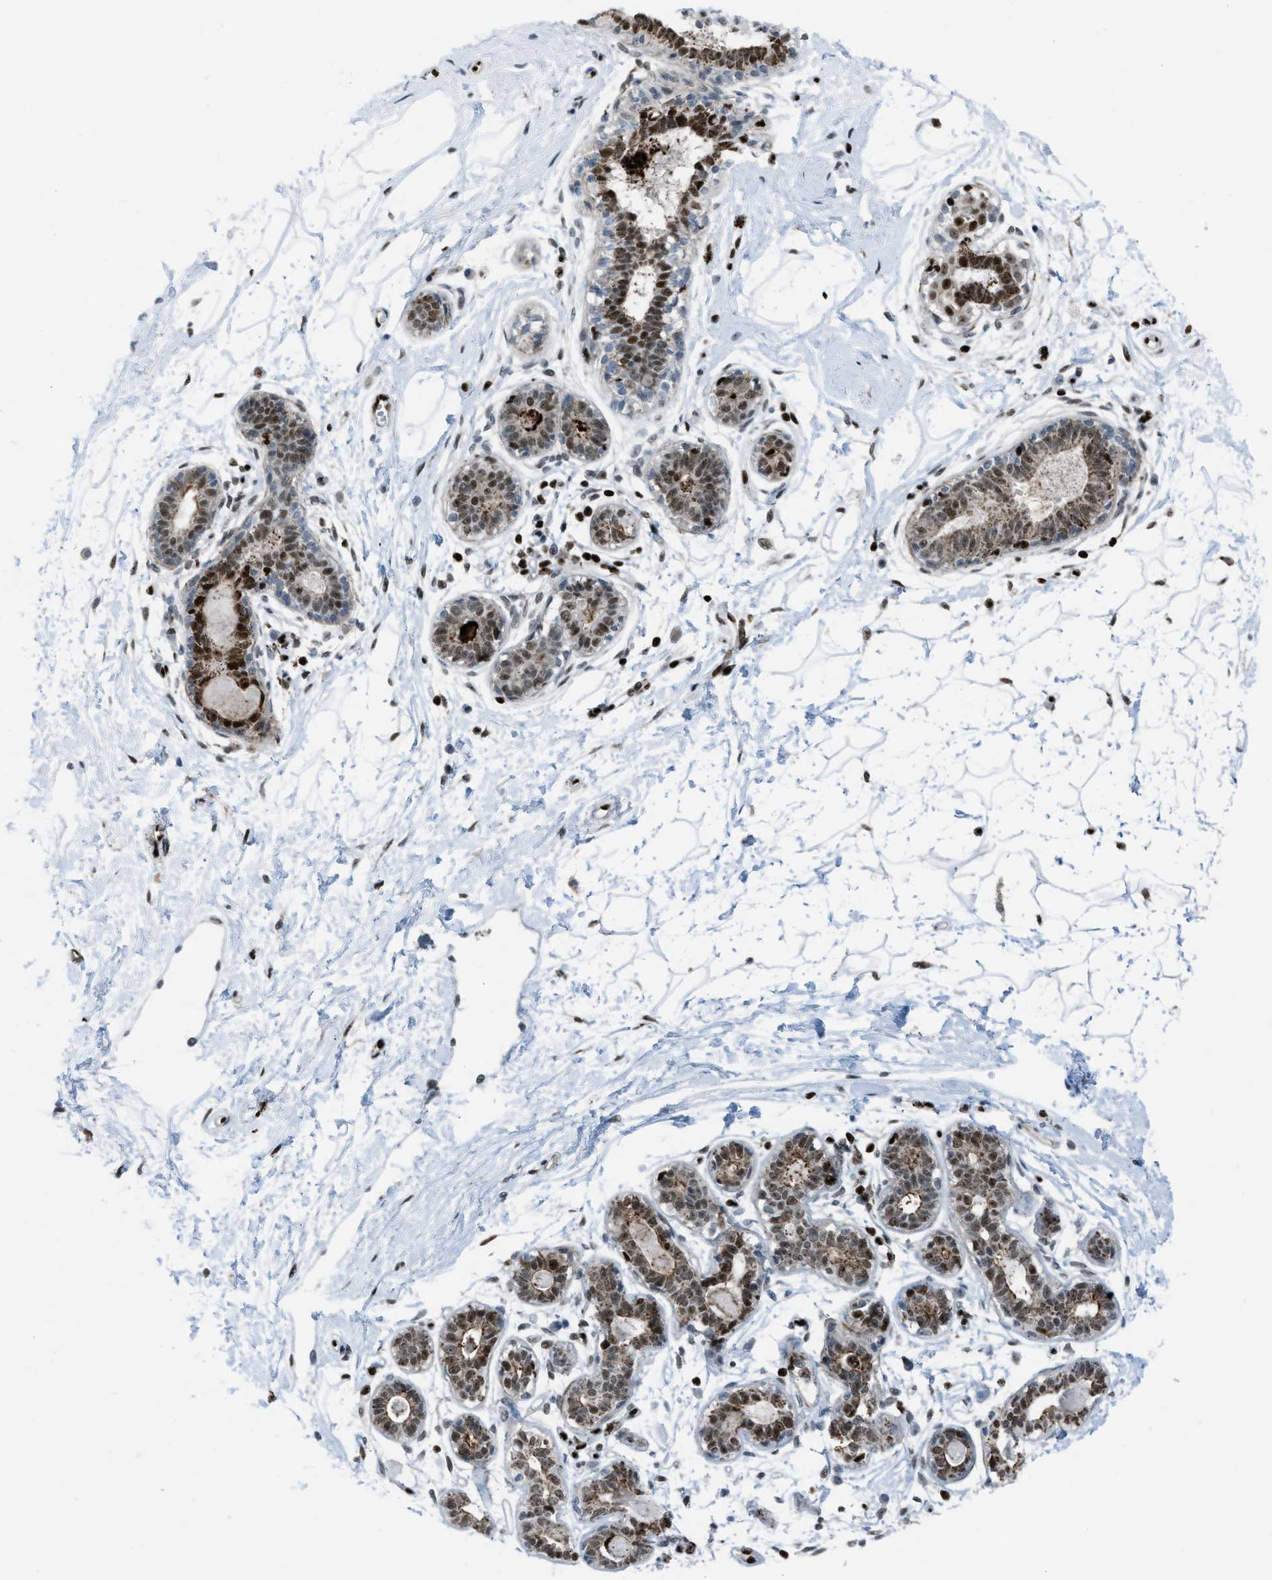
{"staining": {"intensity": "strong", "quantity": ">75%", "location": "nuclear"}, "tissue": "breast", "cell_type": "Adipocytes", "image_type": "normal", "snomed": [{"axis": "morphology", "description": "Normal tissue, NOS"}, {"axis": "topography", "description": "Breast"}], "caption": "Protein staining of normal breast demonstrates strong nuclear staining in about >75% of adipocytes.", "gene": "SLFN5", "patient": {"sex": "female", "age": 45}}